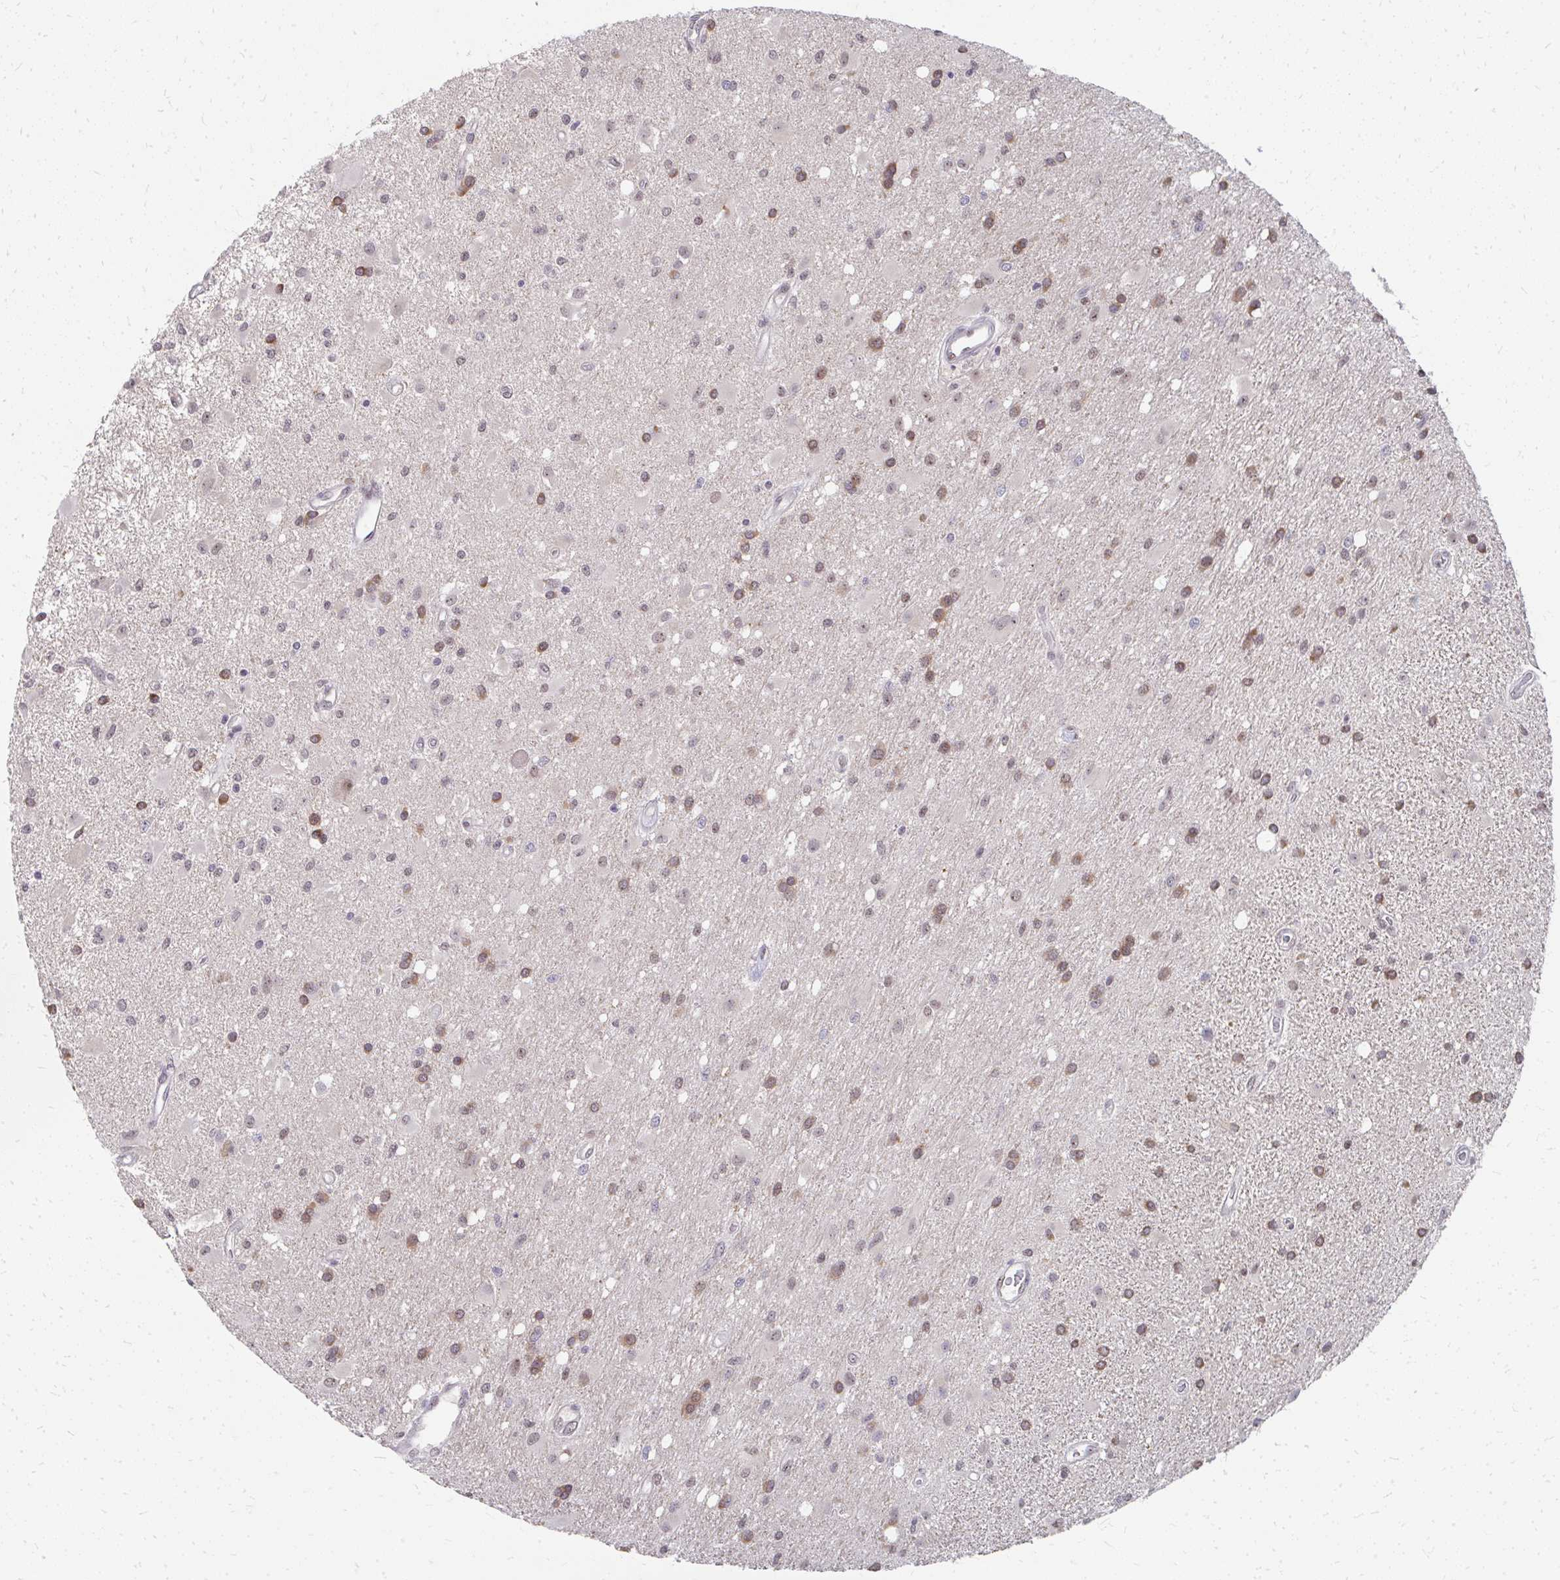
{"staining": {"intensity": "moderate", "quantity": "<25%", "location": "cytoplasmic/membranous,nuclear"}, "tissue": "glioma", "cell_type": "Tumor cells", "image_type": "cancer", "snomed": [{"axis": "morphology", "description": "Glioma, malignant, High grade"}, {"axis": "topography", "description": "Brain"}], "caption": "Immunohistochemical staining of glioma demonstrates low levels of moderate cytoplasmic/membranous and nuclear positivity in about <25% of tumor cells. Nuclei are stained in blue.", "gene": "GTF2H1", "patient": {"sex": "male", "age": 67}}